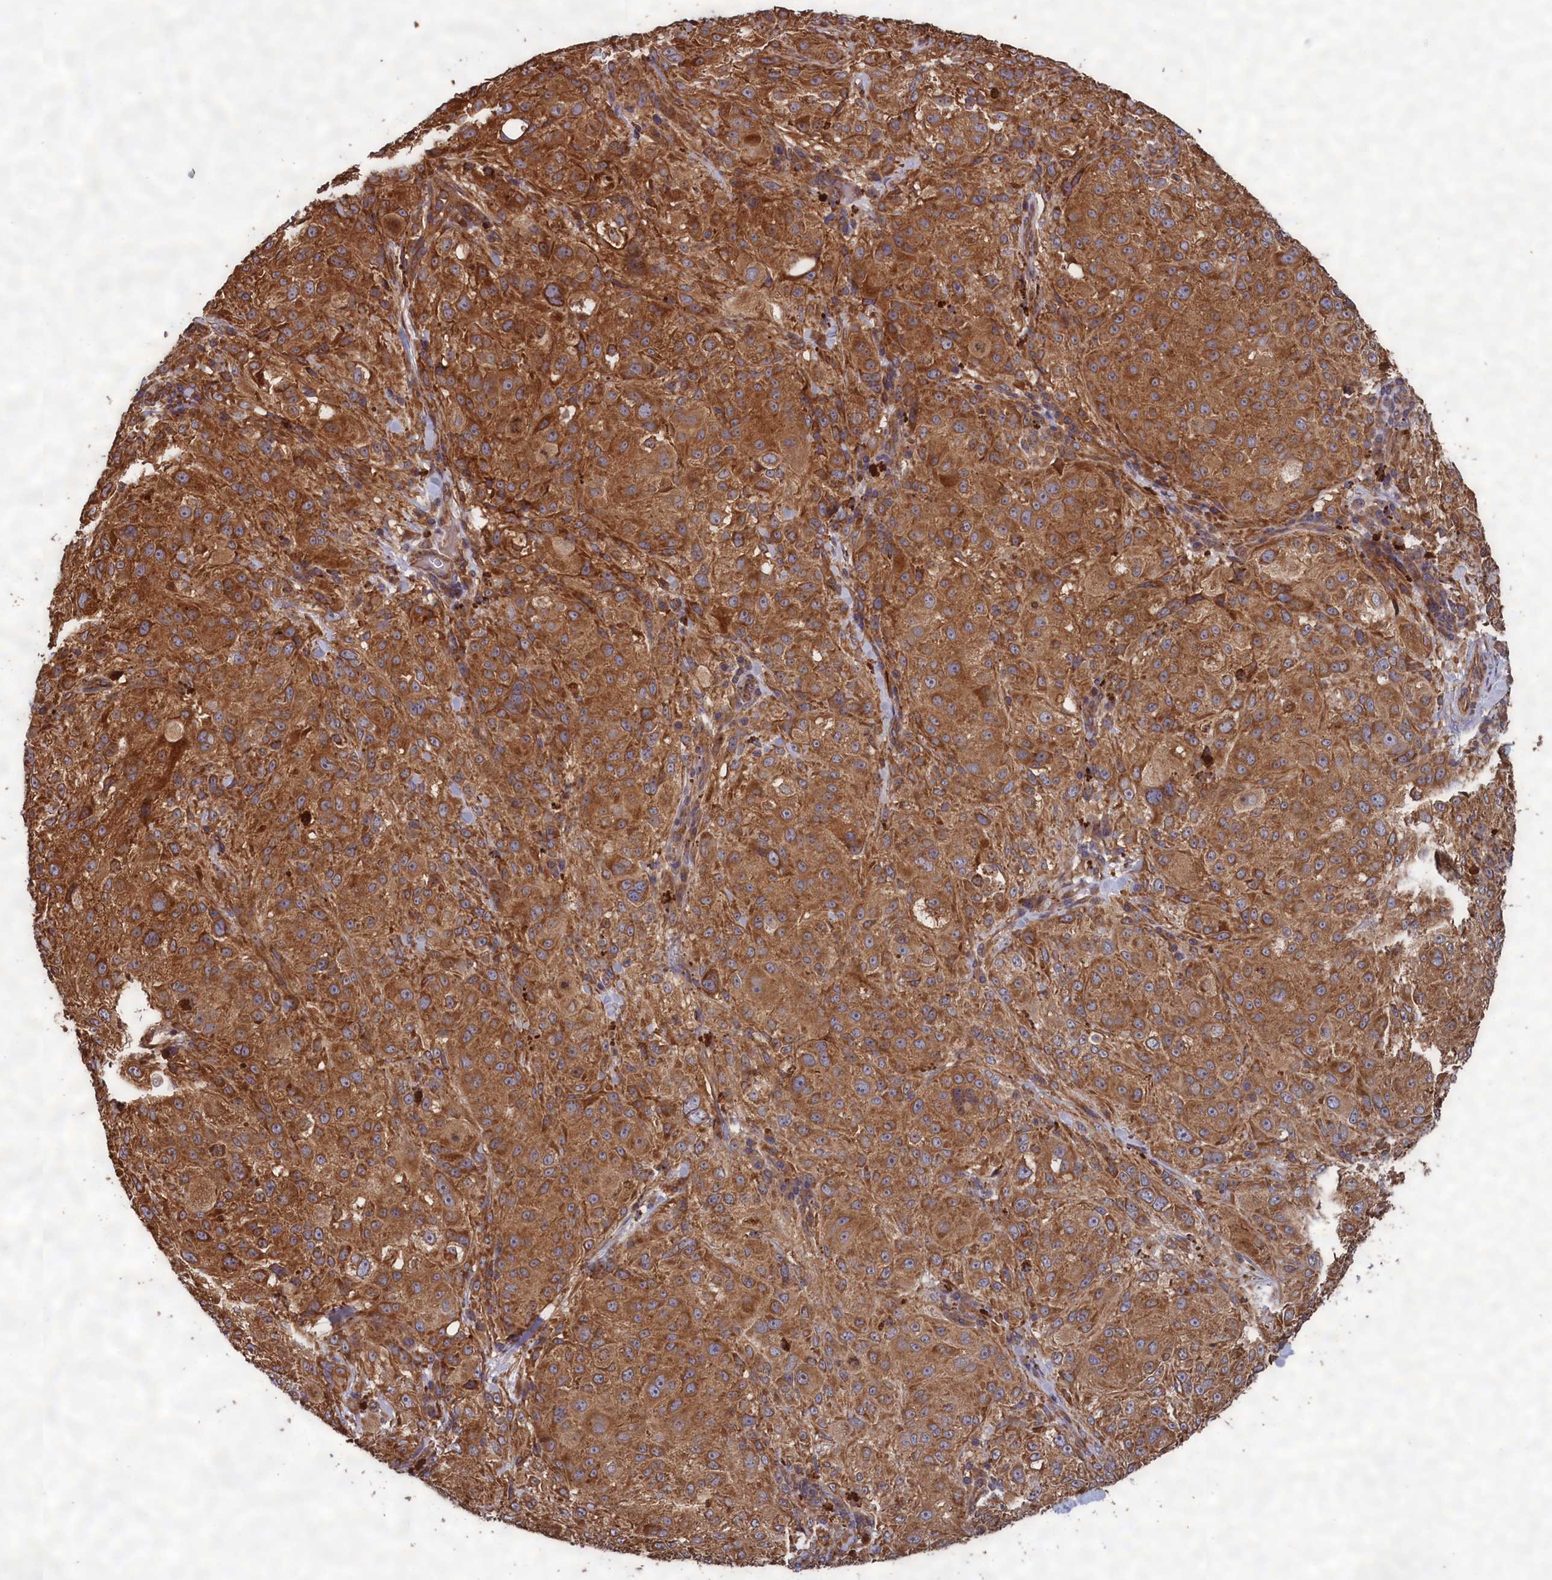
{"staining": {"intensity": "moderate", "quantity": ">75%", "location": "cytoplasmic/membranous"}, "tissue": "melanoma", "cell_type": "Tumor cells", "image_type": "cancer", "snomed": [{"axis": "morphology", "description": "Necrosis, NOS"}, {"axis": "morphology", "description": "Malignant melanoma, NOS"}, {"axis": "topography", "description": "Skin"}], "caption": "A high-resolution micrograph shows IHC staining of malignant melanoma, which demonstrates moderate cytoplasmic/membranous expression in approximately >75% of tumor cells. Immunohistochemistry (ihc) stains the protein of interest in brown and the nuclei are stained blue.", "gene": "CCDC124", "patient": {"sex": "female", "age": 87}}